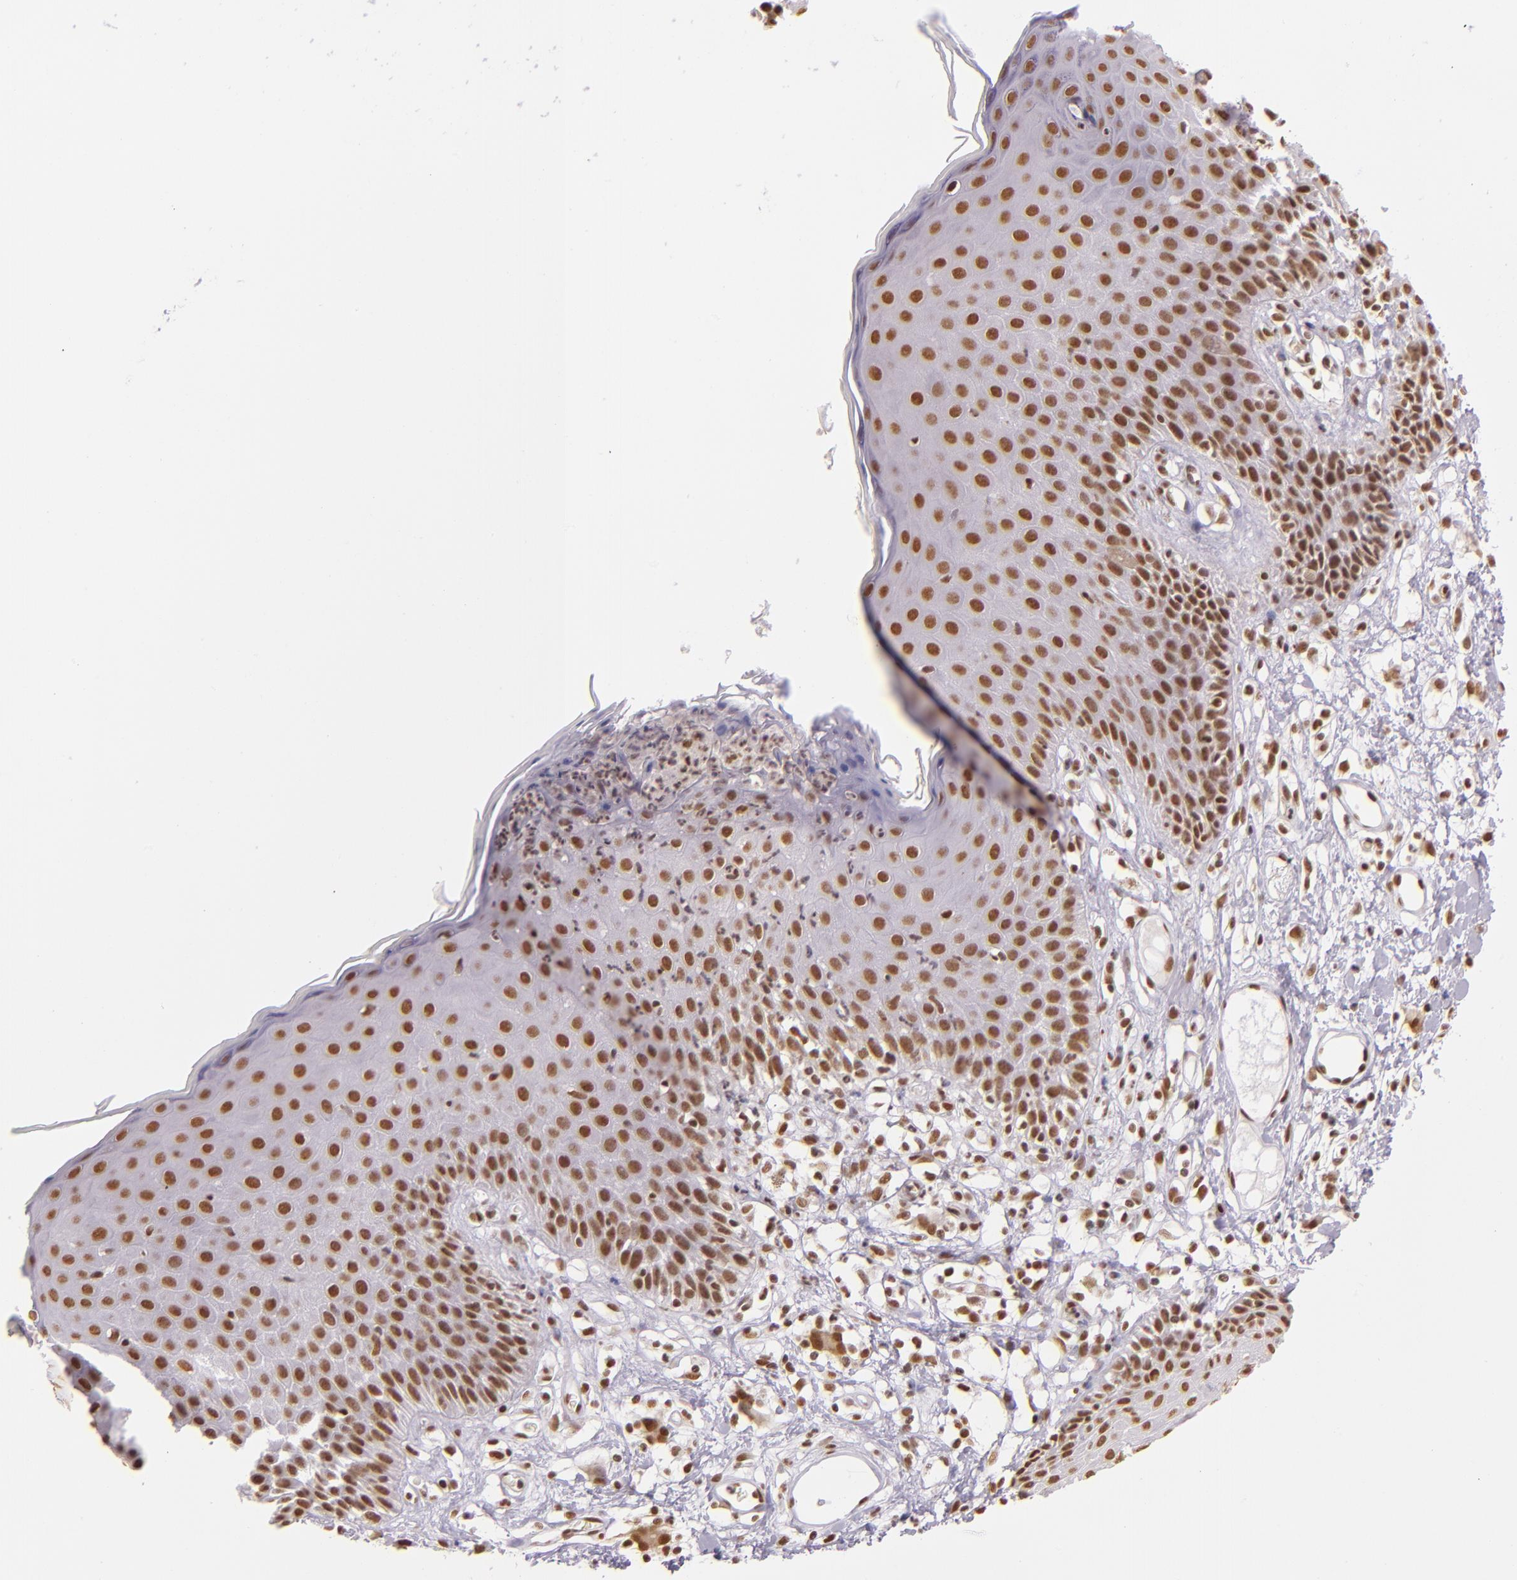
{"staining": {"intensity": "moderate", "quantity": ">75%", "location": "nuclear"}, "tissue": "skin", "cell_type": "Epidermal cells", "image_type": "normal", "snomed": [{"axis": "morphology", "description": "Normal tissue, NOS"}, {"axis": "topography", "description": "Vulva"}, {"axis": "topography", "description": "Peripheral nerve tissue"}], "caption": "IHC of benign skin shows medium levels of moderate nuclear staining in about >75% of epidermal cells.", "gene": "USF1", "patient": {"sex": "female", "age": 68}}